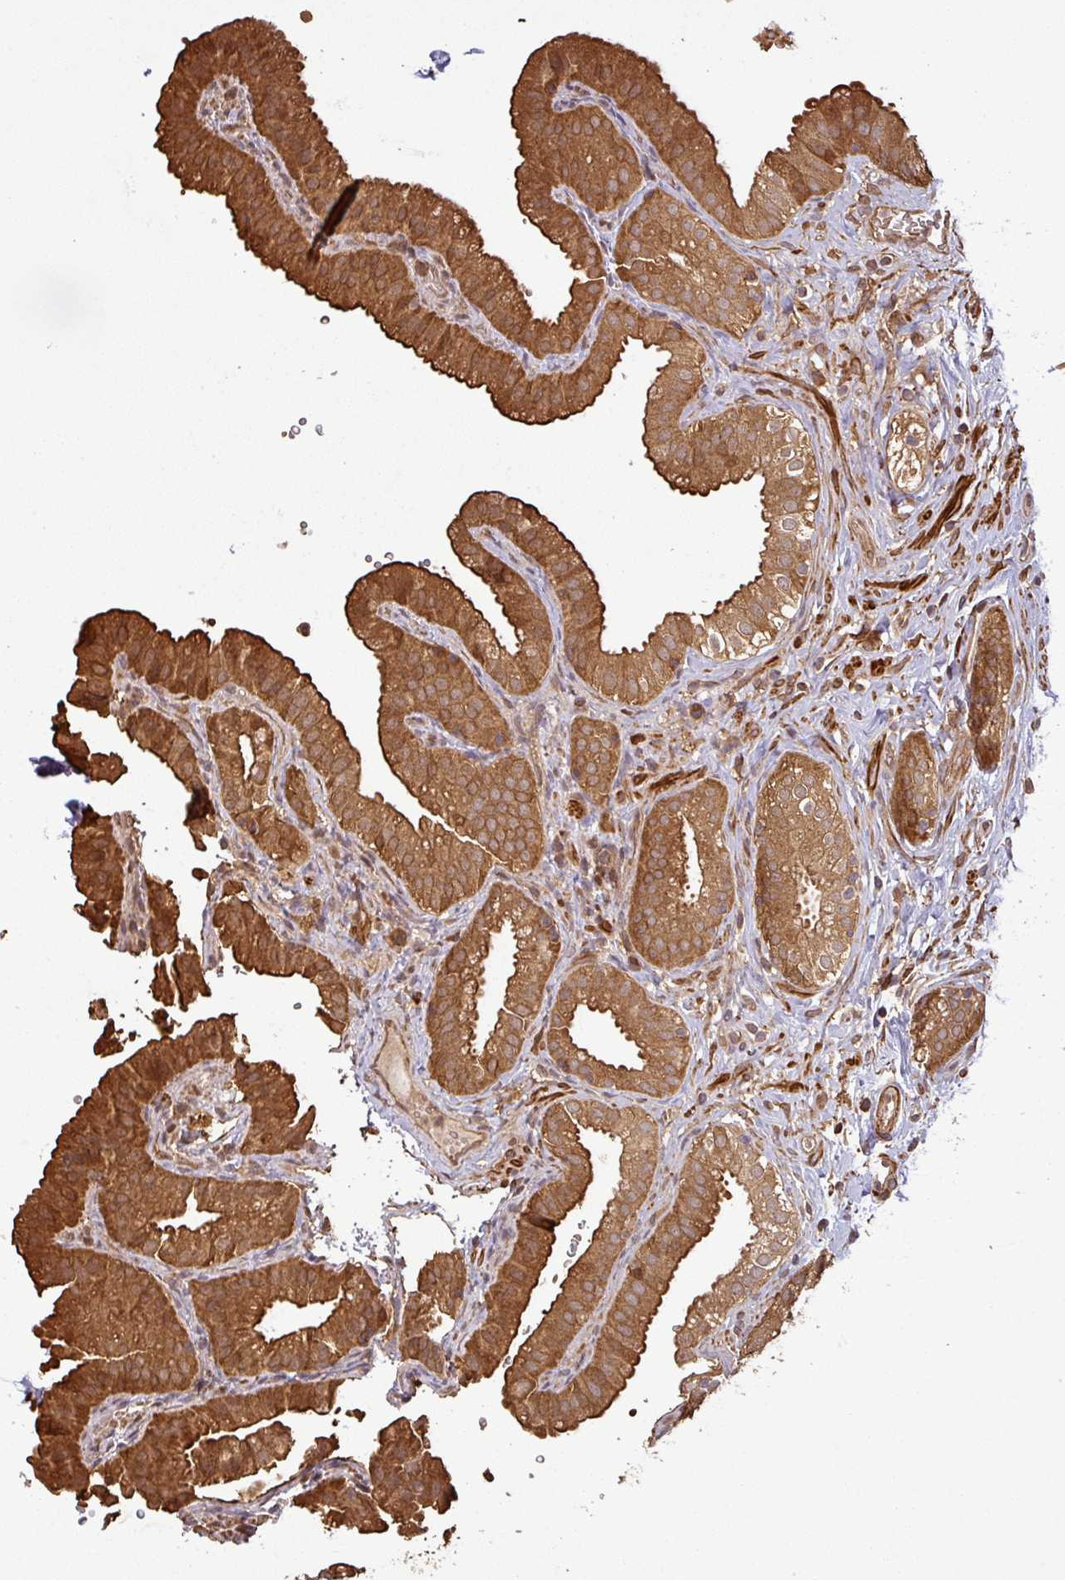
{"staining": {"intensity": "moderate", "quantity": ">75%", "location": "cytoplasmic/membranous"}, "tissue": "gallbladder", "cell_type": "Glandular cells", "image_type": "normal", "snomed": [{"axis": "morphology", "description": "Normal tissue, NOS"}, {"axis": "topography", "description": "Gallbladder"}], "caption": "IHC (DAB) staining of normal human gallbladder shows moderate cytoplasmic/membranous protein staining in approximately >75% of glandular cells. (IHC, brightfield microscopy, high magnification).", "gene": "MAP3K6", "patient": {"sex": "female", "age": 61}}